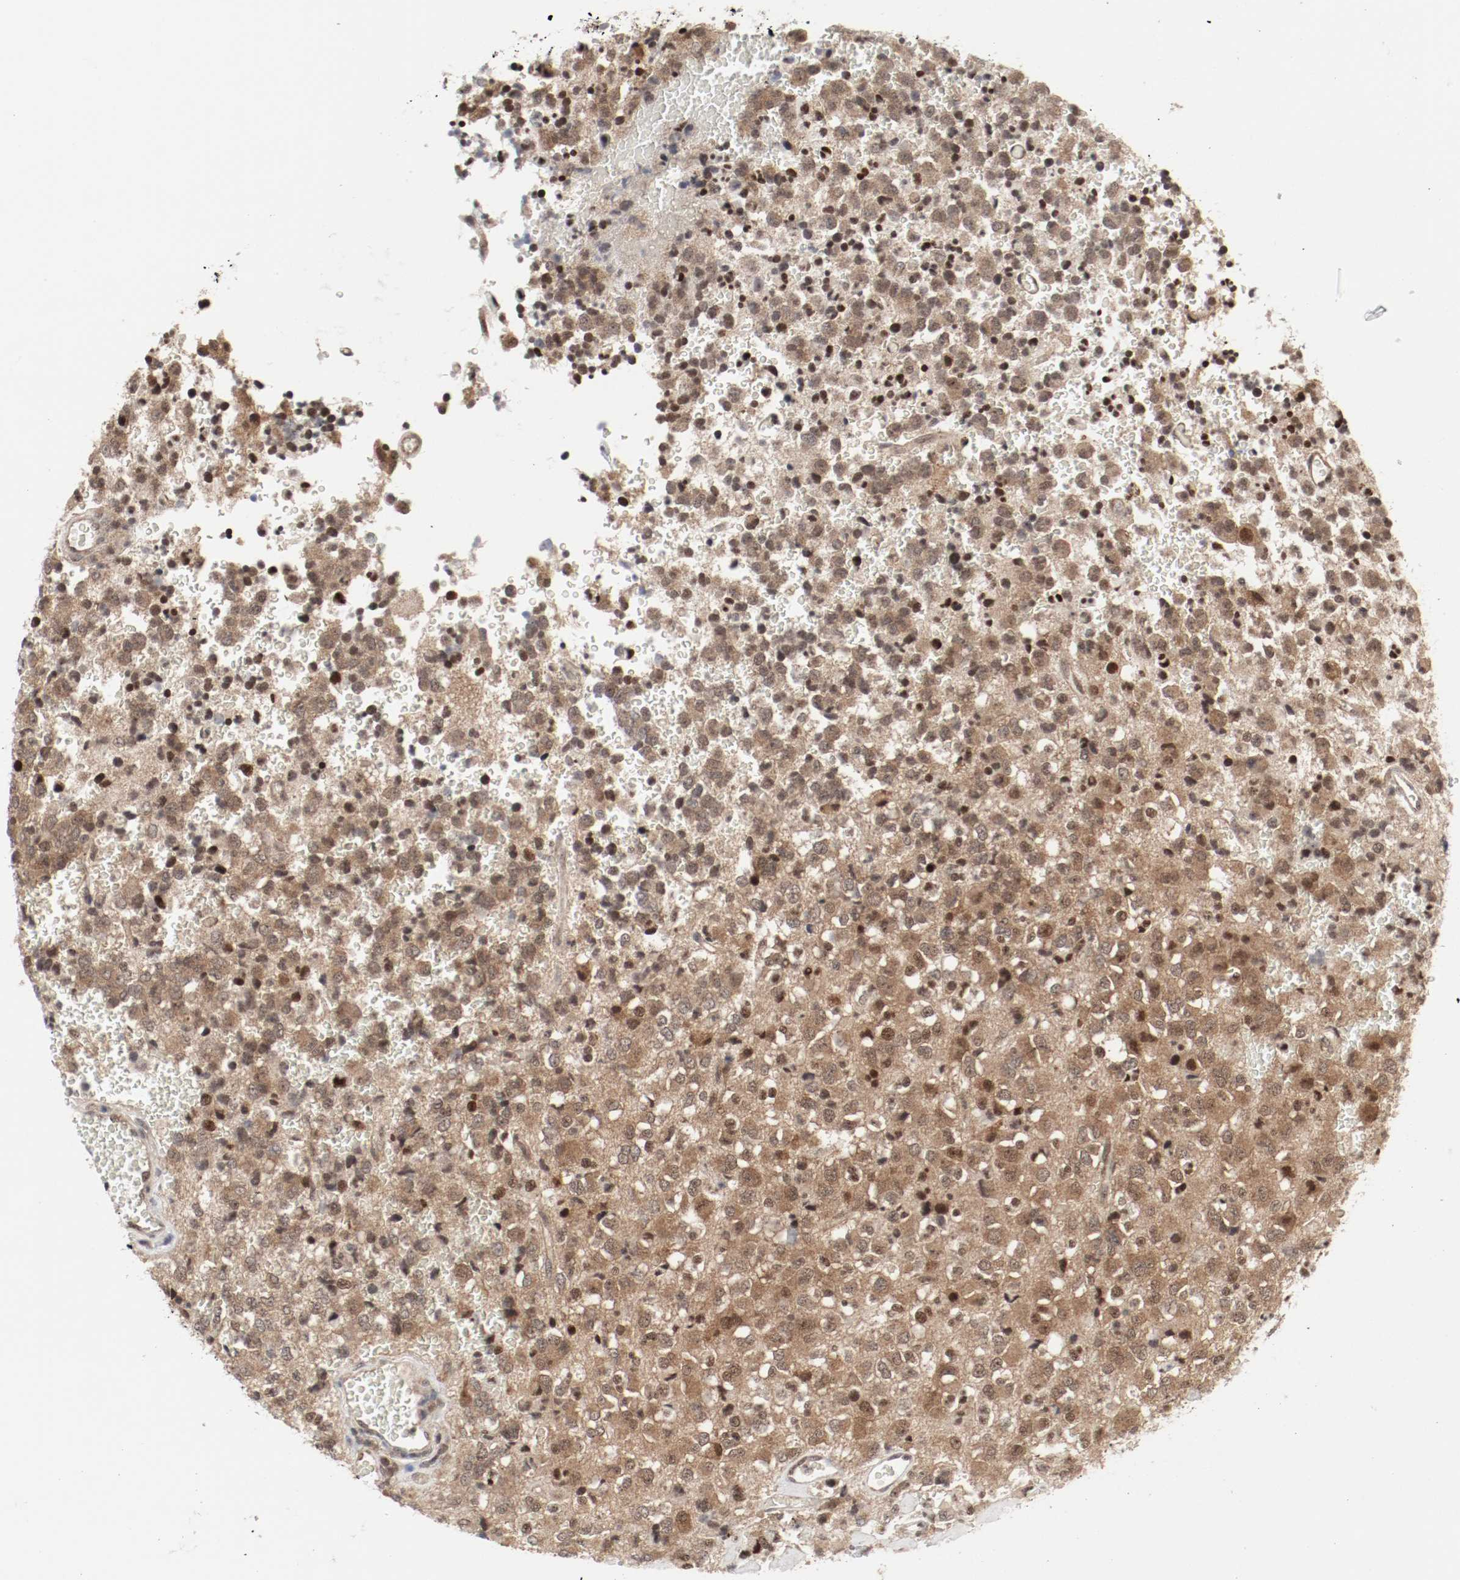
{"staining": {"intensity": "moderate", "quantity": ">75%", "location": "cytoplasmic/membranous,nuclear"}, "tissue": "glioma", "cell_type": "Tumor cells", "image_type": "cancer", "snomed": [{"axis": "morphology", "description": "Glioma, malignant, High grade"}, {"axis": "topography", "description": "pancreas cauda"}], "caption": "Immunohistochemistry (DAB) staining of human malignant high-grade glioma displays moderate cytoplasmic/membranous and nuclear protein positivity in about >75% of tumor cells. The staining was performed using DAB (3,3'-diaminobenzidine), with brown indicating positive protein expression. Nuclei are stained blue with hematoxylin.", "gene": "CSNK2B", "patient": {"sex": "male", "age": 60}}